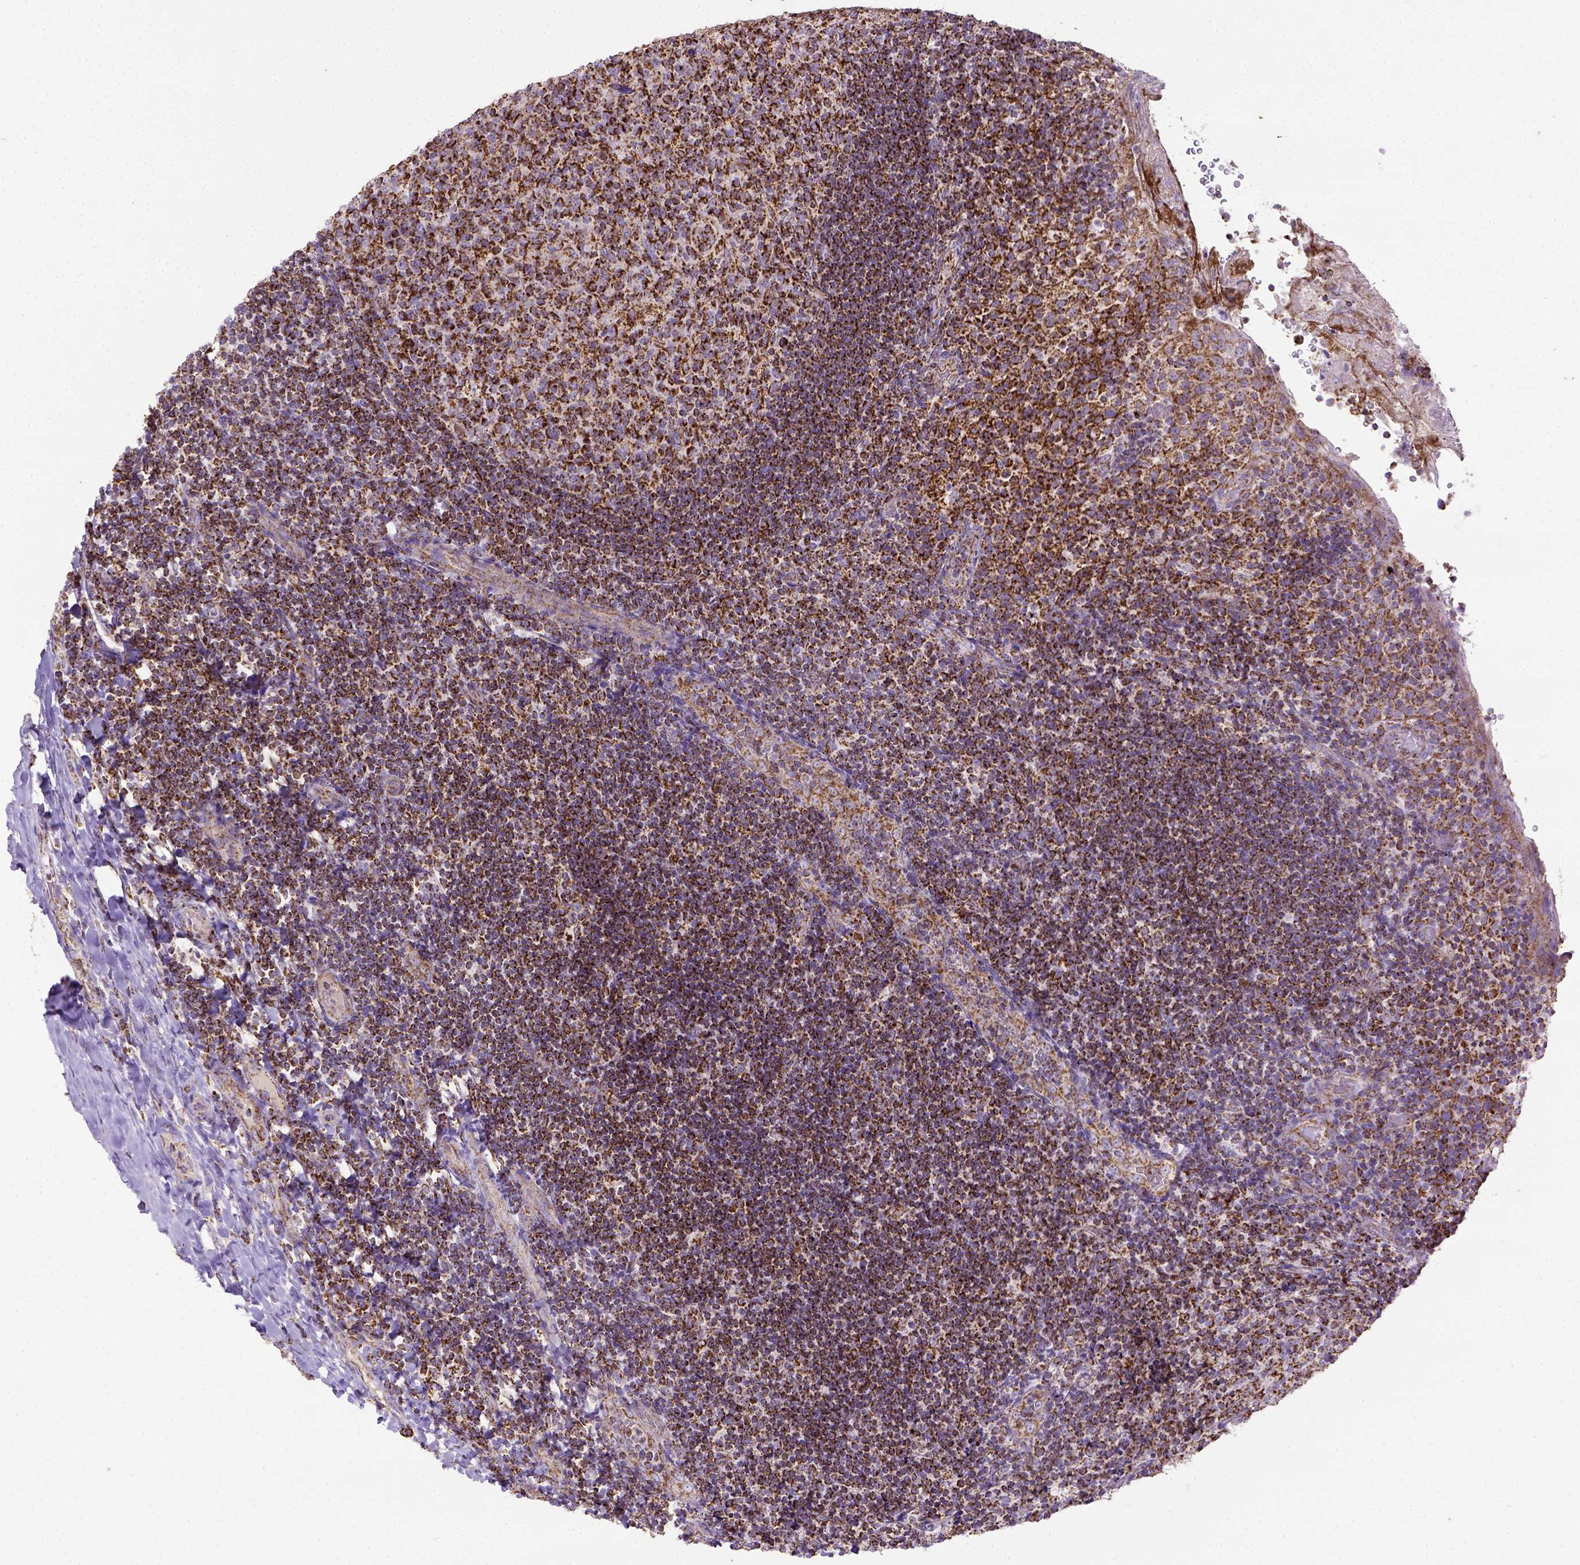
{"staining": {"intensity": "strong", "quantity": ">75%", "location": "cytoplasmic/membranous"}, "tissue": "tonsil", "cell_type": "Germinal center cells", "image_type": "normal", "snomed": [{"axis": "morphology", "description": "Normal tissue, NOS"}, {"axis": "topography", "description": "Tonsil"}], "caption": "IHC of normal human tonsil reveals high levels of strong cytoplasmic/membranous staining in approximately >75% of germinal center cells.", "gene": "MT", "patient": {"sex": "female", "age": 10}}